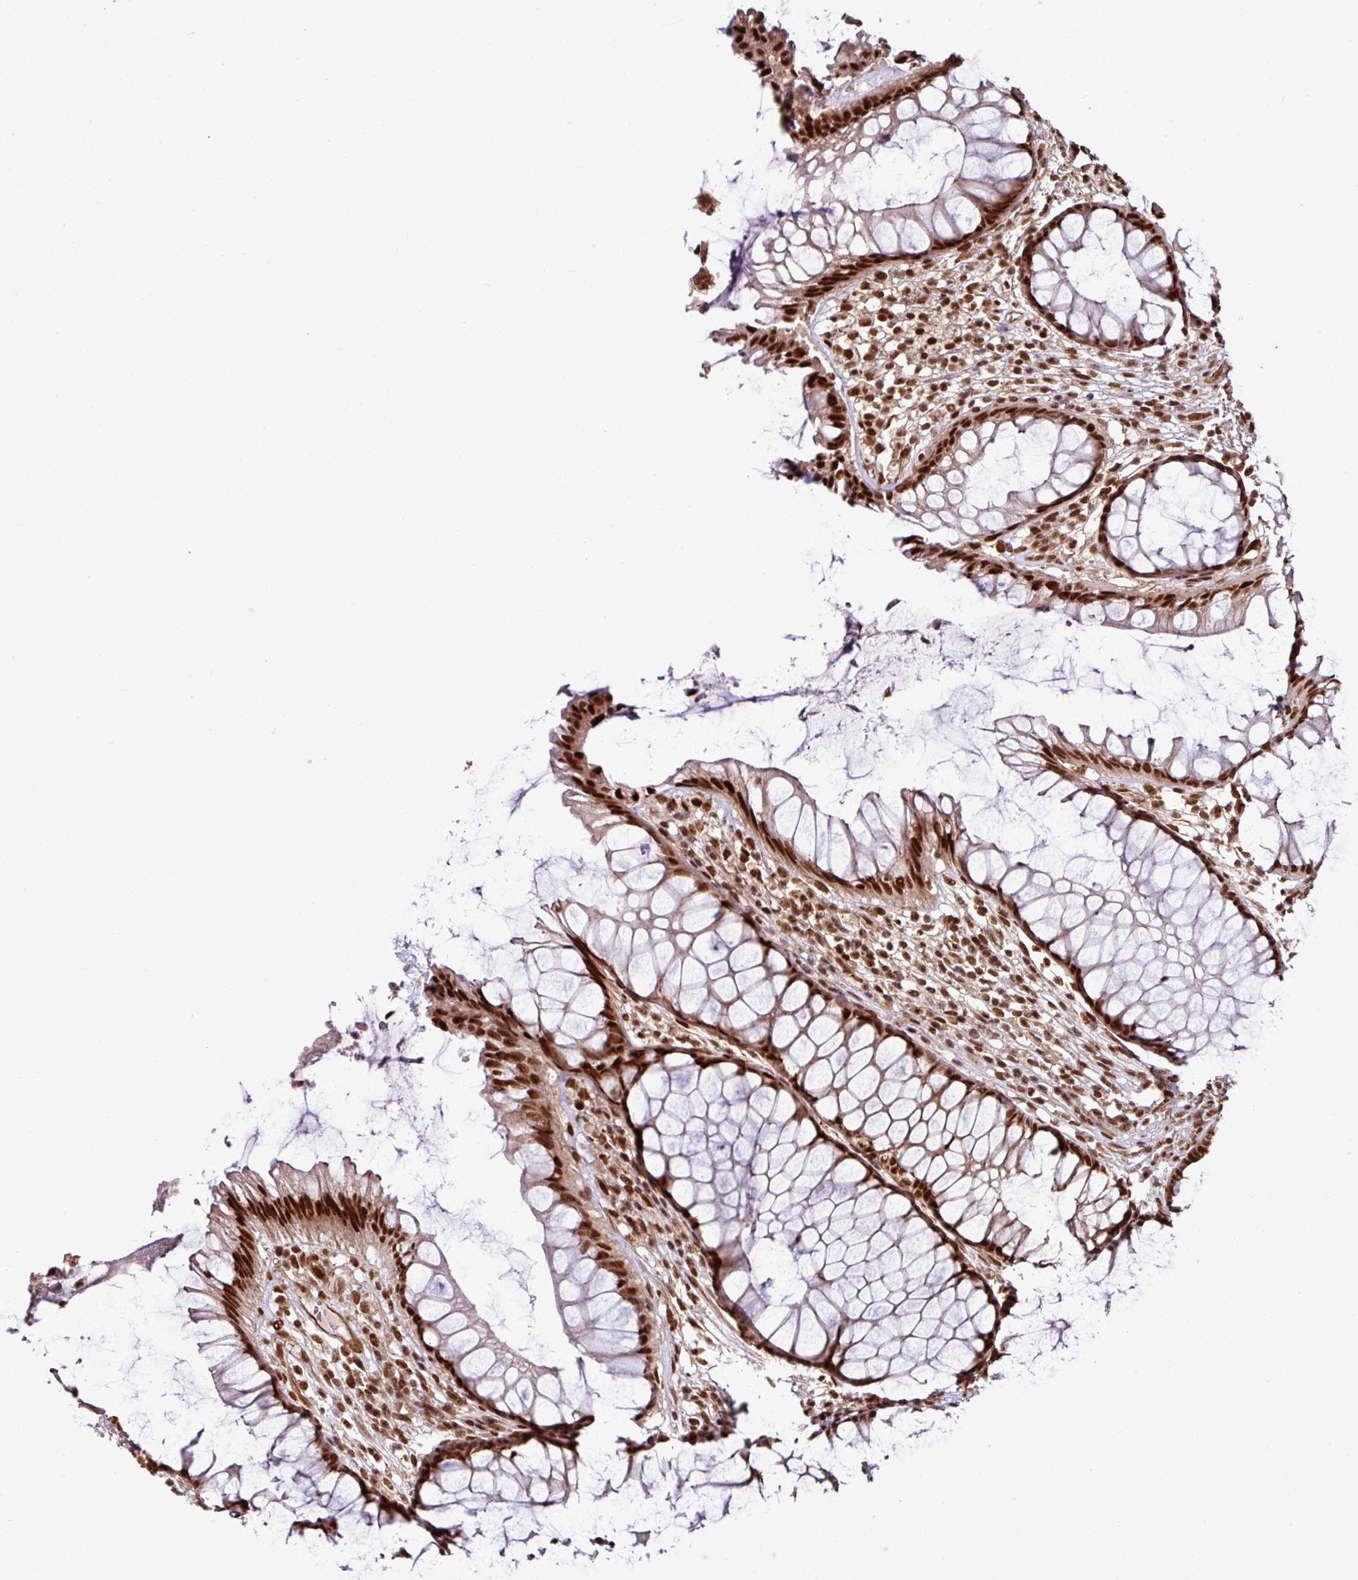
{"staining": {"intensity": "strong", "quantity": ">75%", "location": "nuclear"}, "tissue": "rectum", "cell_type": "Glandular cells", "image_type": "normal", "snomed": [{"axis": "morphology", "description": "Normal tissue, NOS"}, {"axis": "topography", "description": "Smooth muscle"}, {"axis": "topography", "description": "Rectum"}], "caption": "Rectum stained for a protein (brown) shows strong nuclear positive expression in approximately >75% of glandular cells.", "gene": "MORF4L2", "patient": {"sex": "male", "age": 53}}